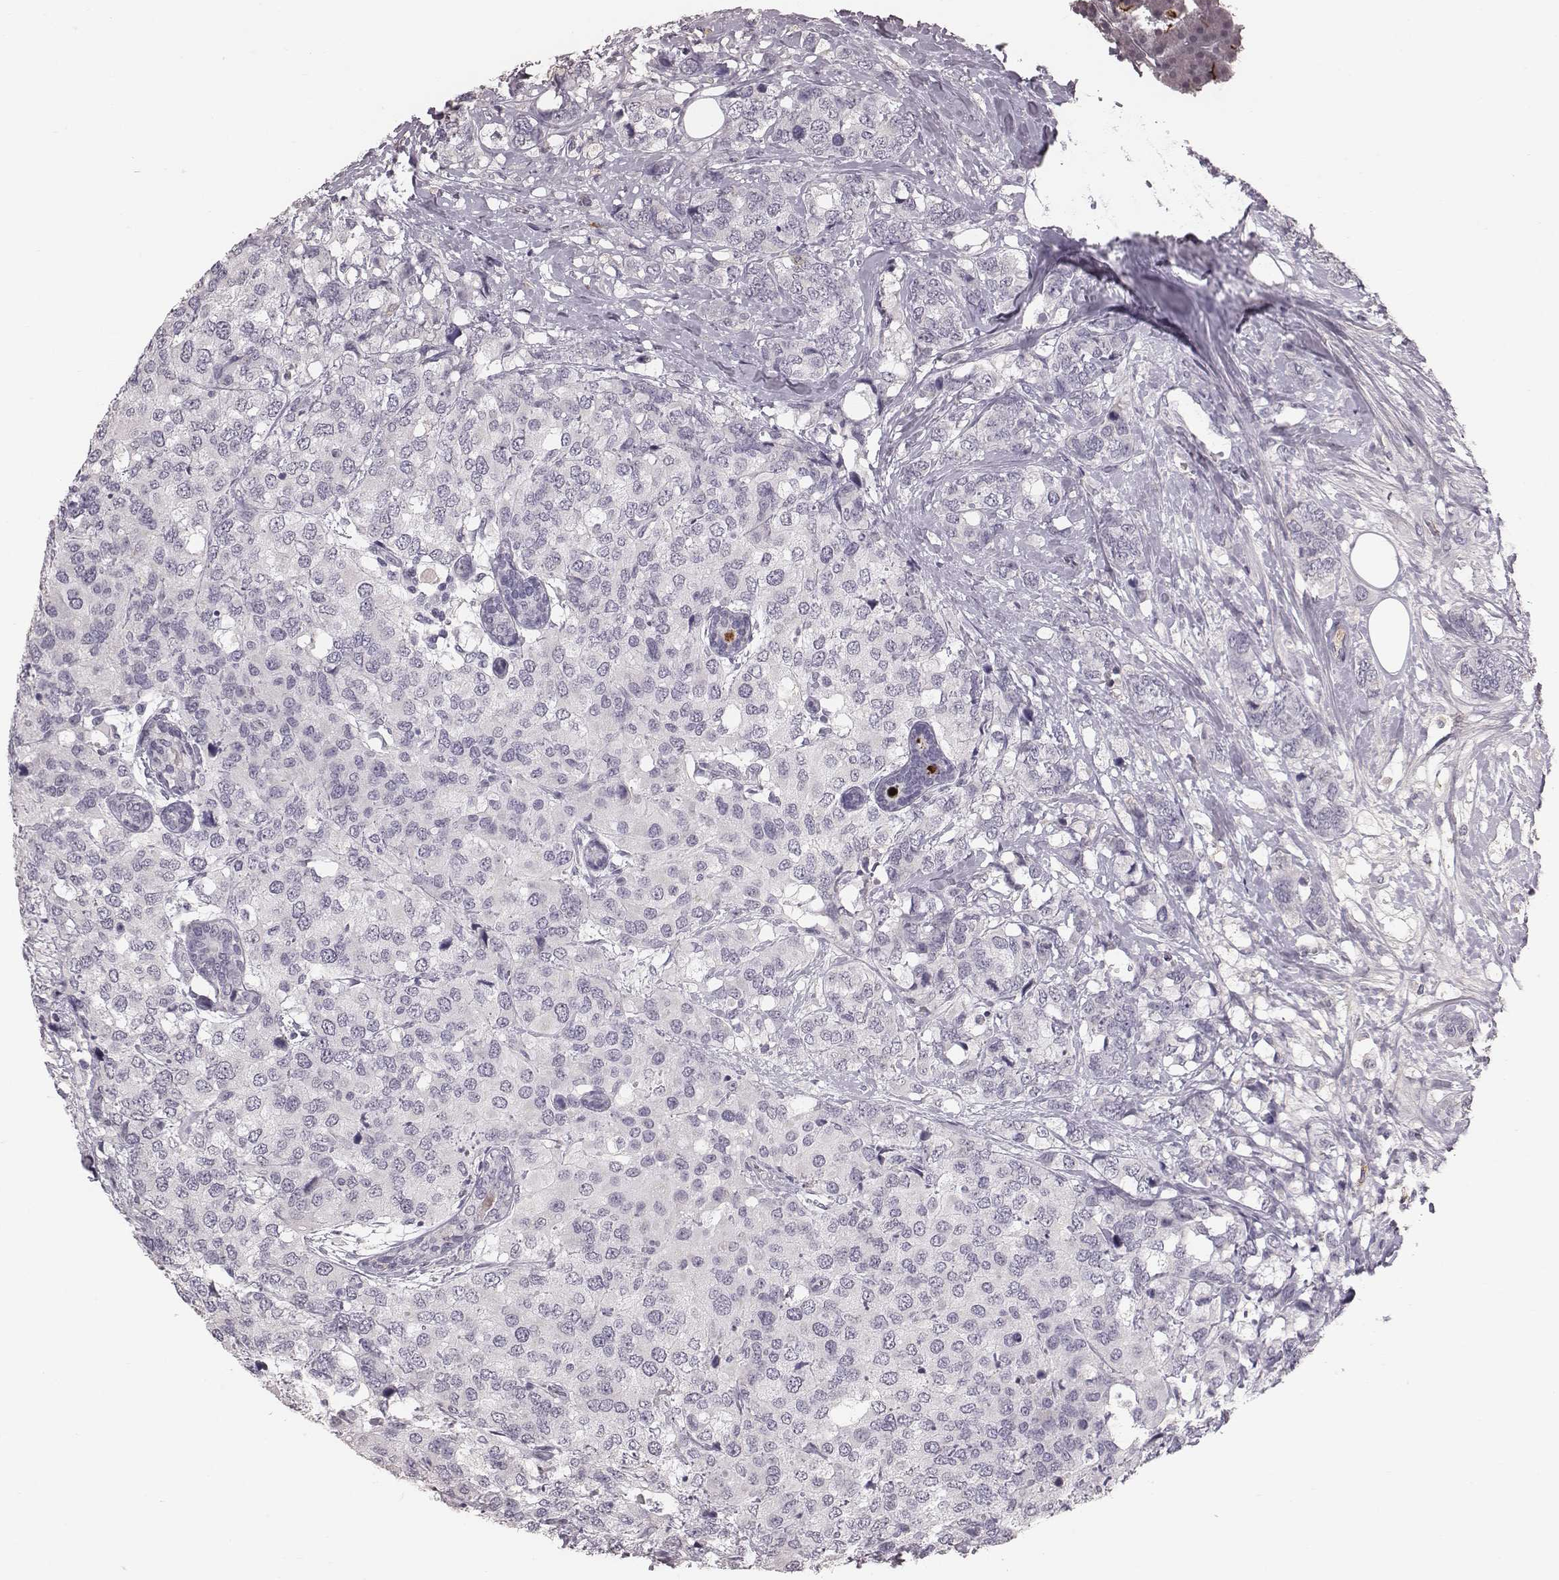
{"staining": {"intensity": "negative", "quantity": "none", "location": "none"}, "tissue": "breast cancer", "cell_type": "Tumor cells", "image_type": "cancer", "snomed": [{"axis": "morphology", "description": "Lobular carcinoma"}, {"axis": "topography", "description": "Breast"}], "caption": "A micrograph of human lobular carcinoma (breast) is negative for staining in tumor cells.", "gene": "CFTR", "patient": {"sex": "female", "age": 59}}